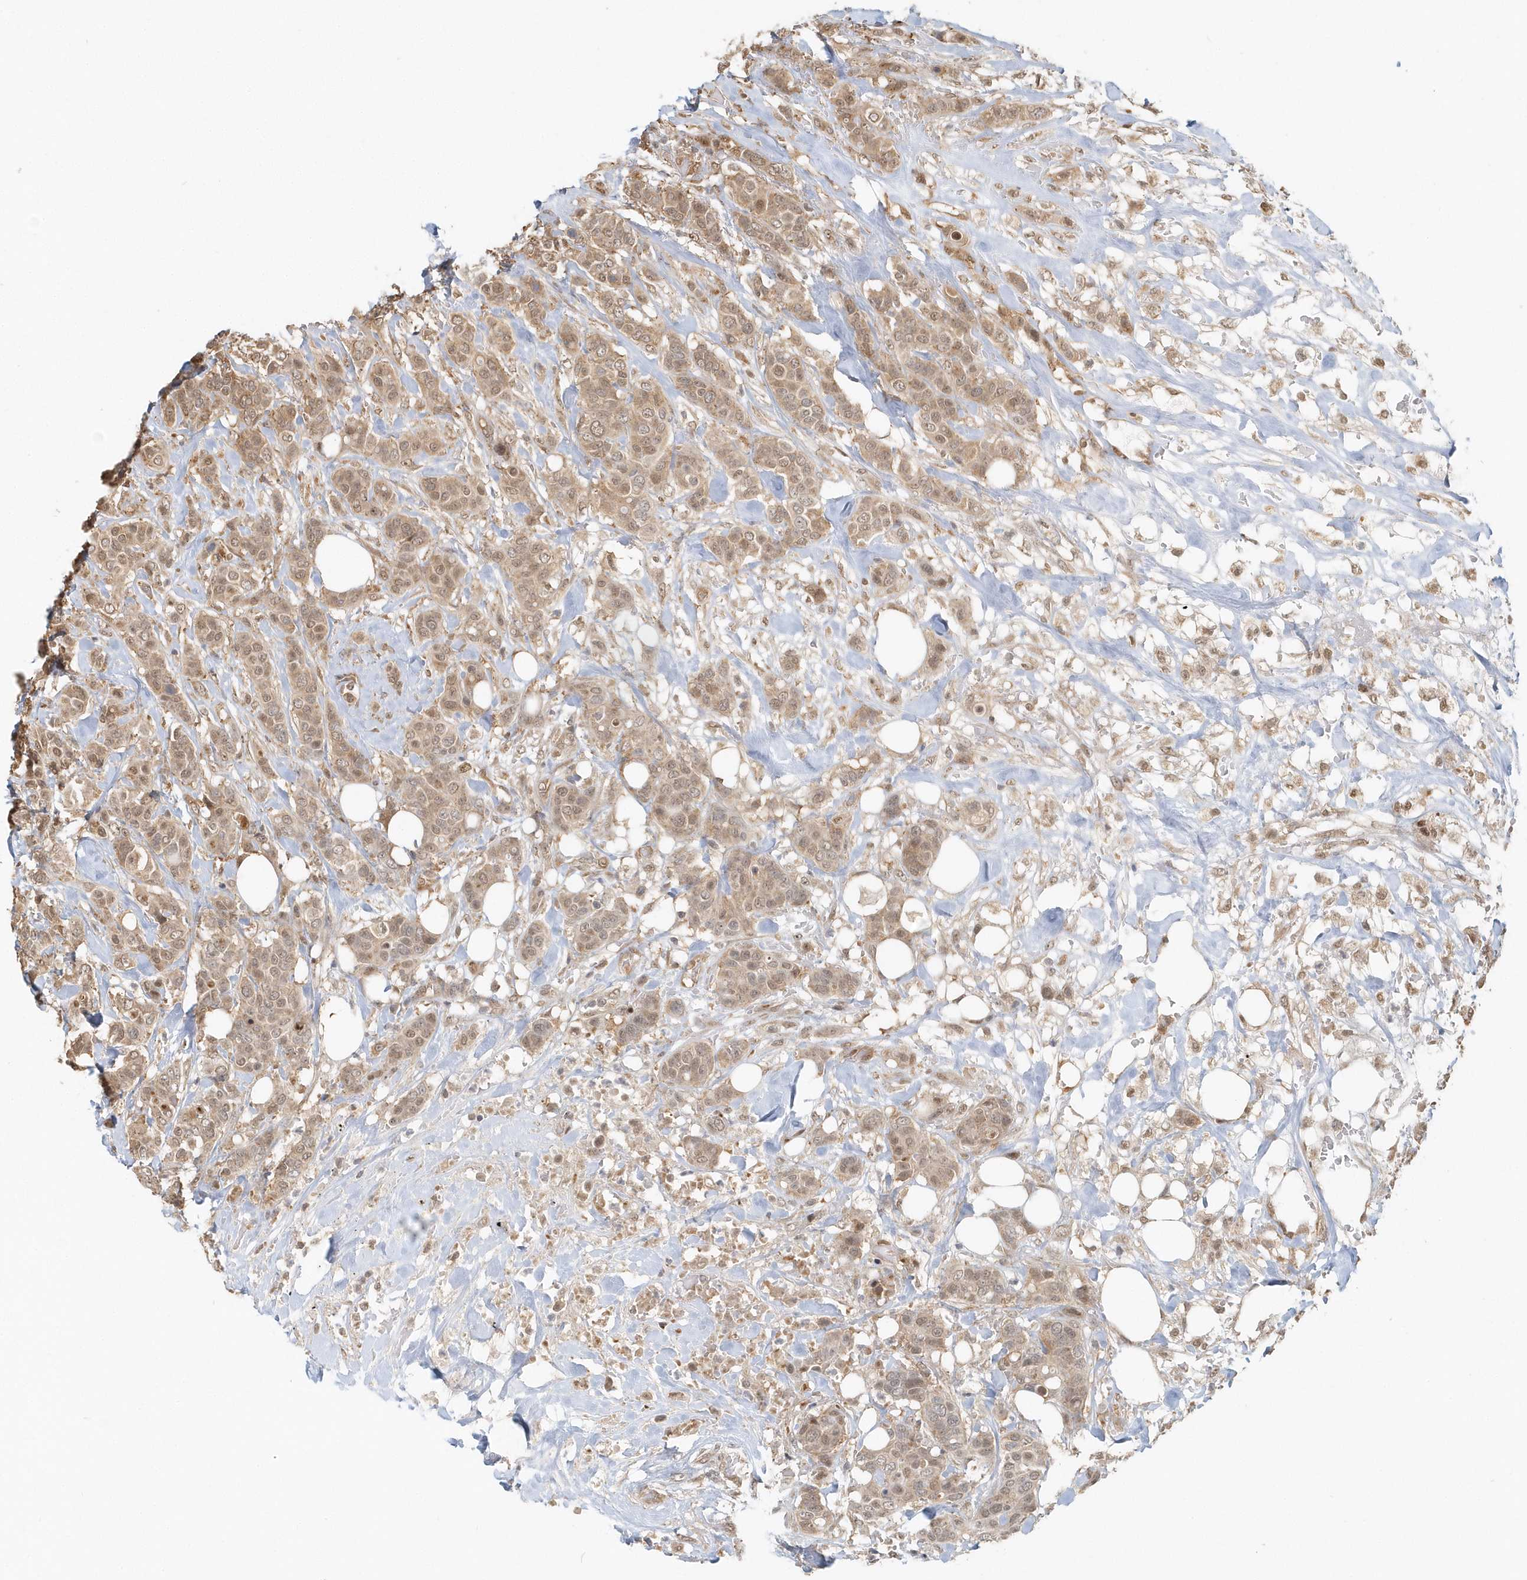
{"staining": {"intensity": "moderate", "quantity": ">75%", "location": "cytoplasmic/membranous,nuclear"}, "tissue": "breast cancer", "cell_type": "Tumor cells", "image_type": "cancer", "snomed": [{"axis": "morphology", "description": "Lobular carcinoma"}, {"axis": "topography", "description": "Breast"}], "caption": "Breast cancer (lobular carcinoma) stained with DAB (3,3'-diaminobenzidine) immunohistochemistry demonstrates medium levels of moderate cytoplasmic/membranous and nuclear expression in about >75% of tumor cells.", "gene": "PSMD6", "patient": {"sex": "female", "age": 51}}